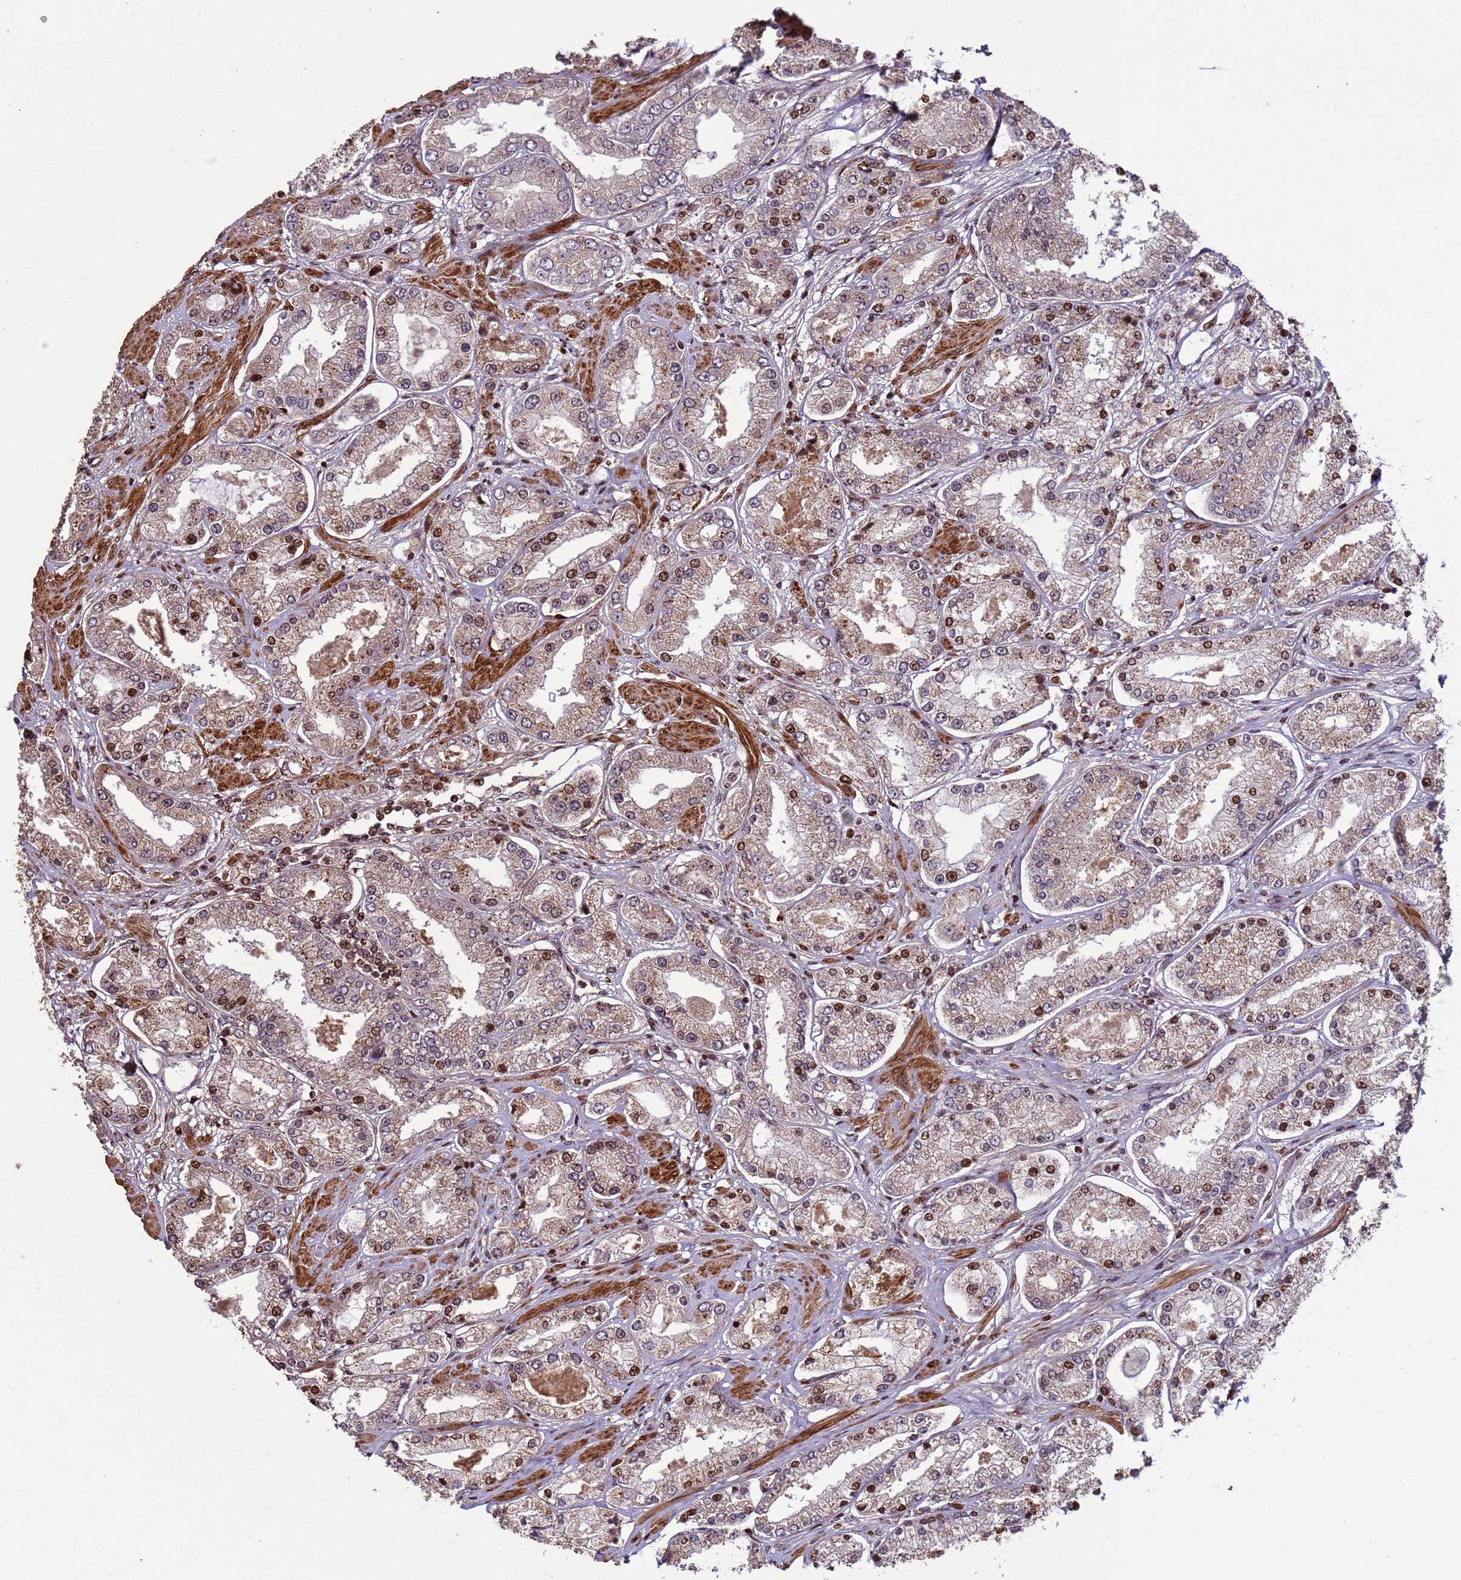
{"staining": {"intensity": "moderate", "quantity": ">75%", "location": "cytoplasmic/membranous,nuclear"}, "tissue": "prostate cancer", "cell_type": "Tumor cells", "image_type": "cancer", "snomed": [{"axis": "morphology", "description": "Adenocarcinoma, High grade"}, {"axis": "topography", "description": "Prostate"}], "caption": "Moderate cytoplasmic/membranous and nuclear protein expression is present in about >75% of tumor cells in adenocarcinoma (high-grade) (prostate).", "gene": "HGH1", "patient": {"sex": "male", "age": 69}}